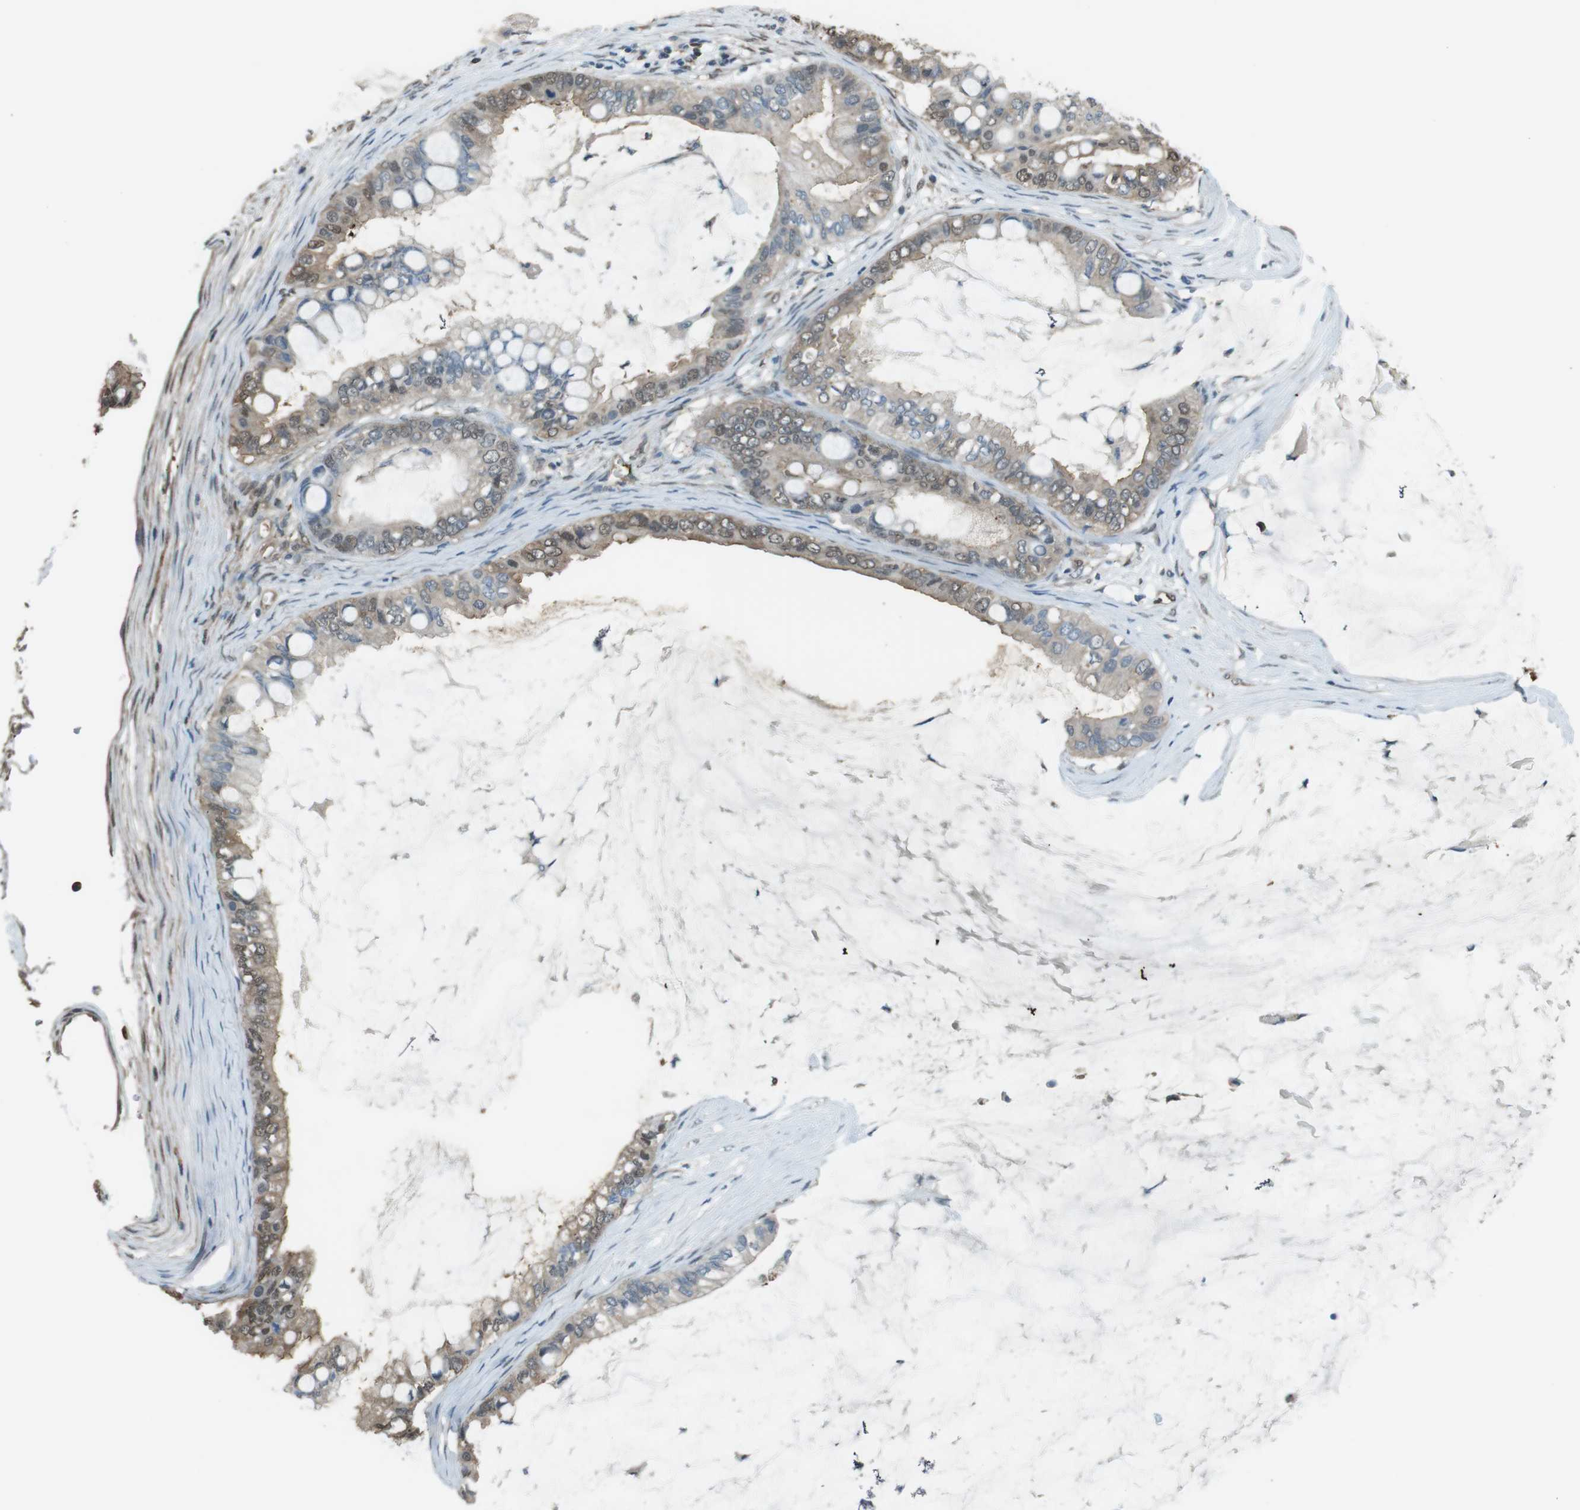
{"staining": {"intensity": "moderate", "quantity": "25%-75%", "location": "cytoplasmic/membranous,nuclear"}, "tissue": "ovarian cancer", "cell_type": "Tumor cells", "image_type": "cancer", "snomed": [{"axis": "morphology", "description": "Cystadenocarcinoma, mucinous, NOS"}, {"axis": "topography", "description": "Ovary"}], "caption": "A micrograph of human ovarian cancer (mucinous cystadenocarcinoma) stained for a protein exhibits moderate cytoplasmic/membranous and nuclear brown staining in tumor cells.", "gene": "TWSG1", "patient": {"sex": "female", "age": 80}}